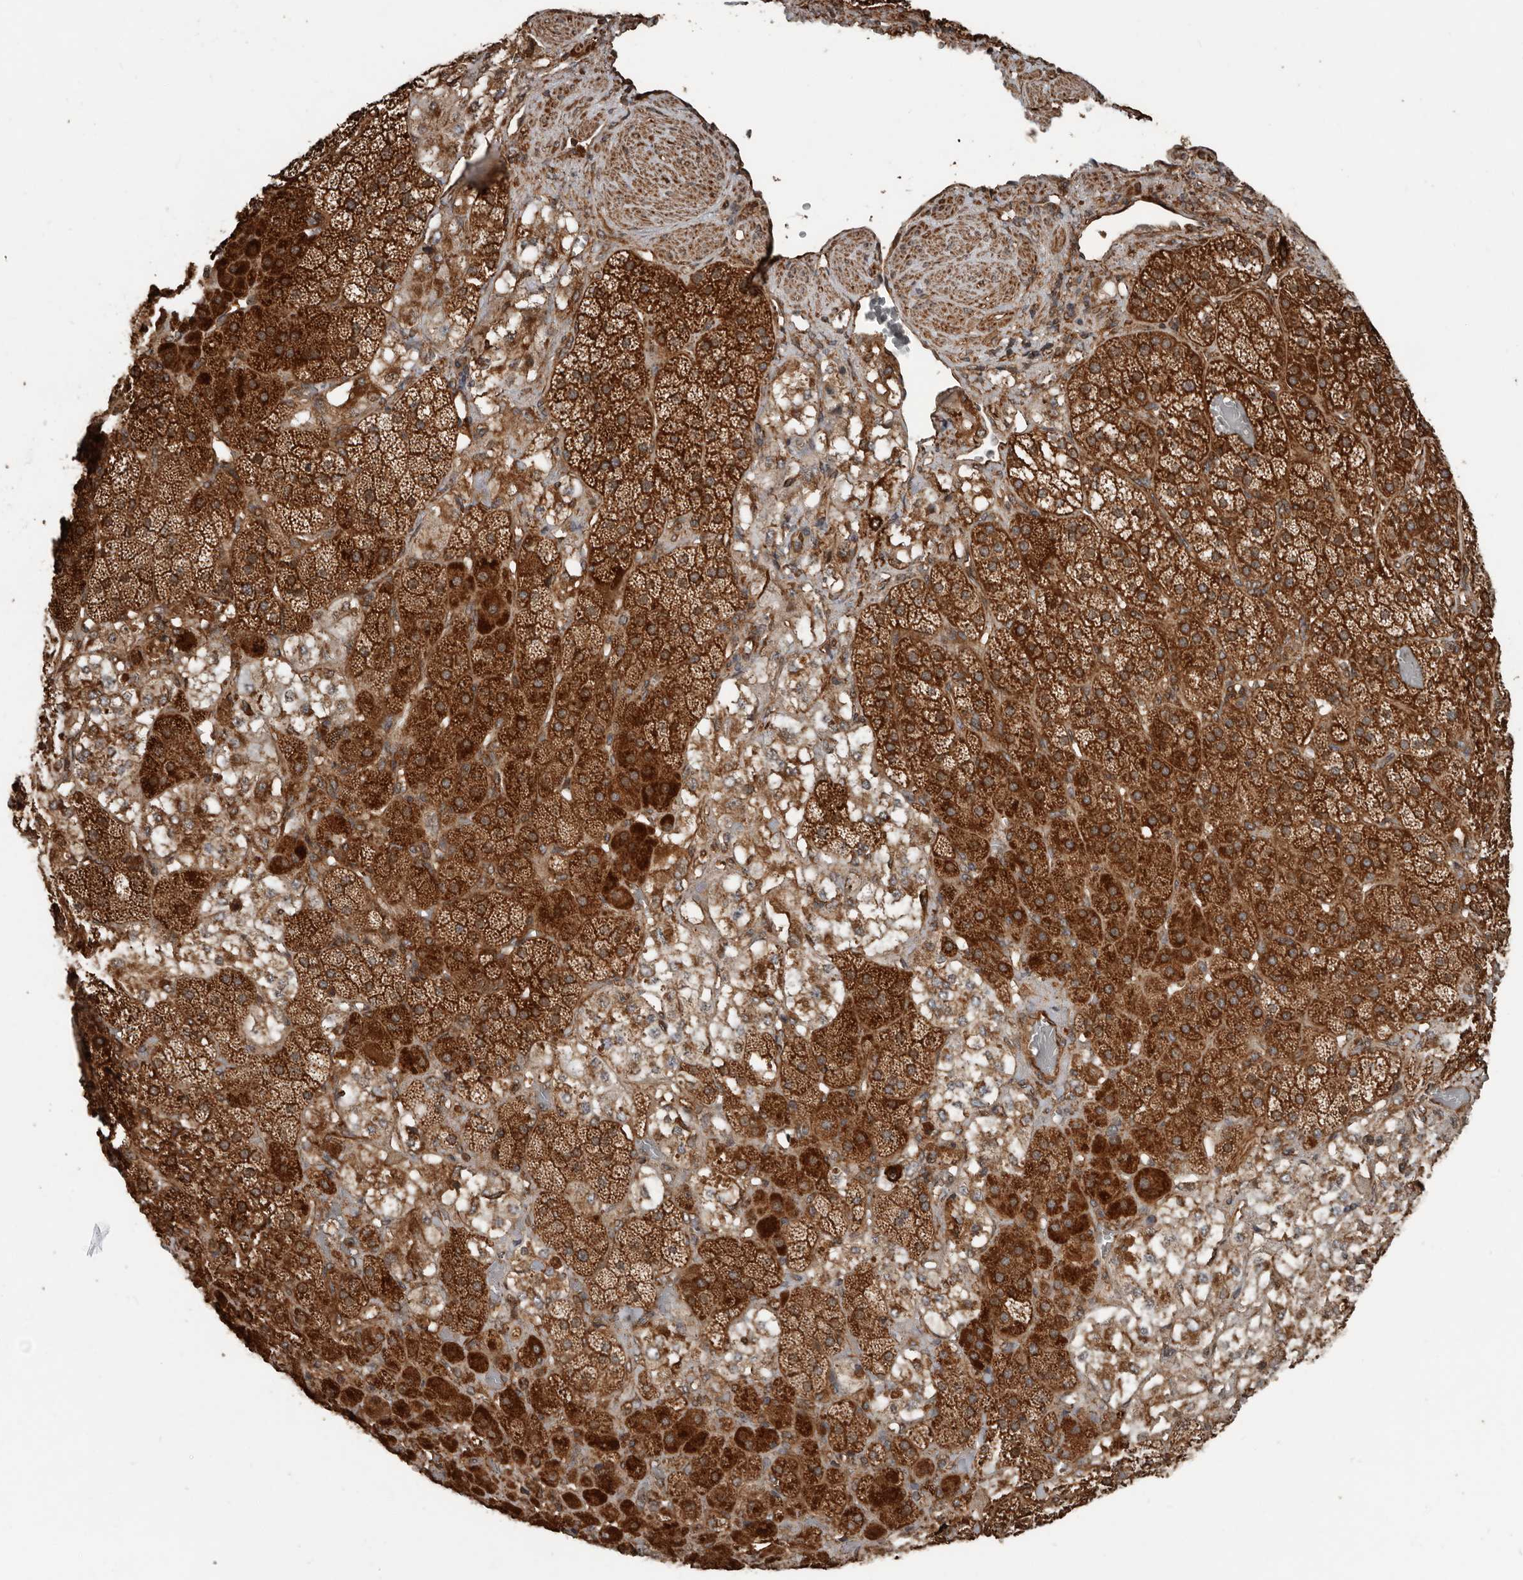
{"staining": {"intensity": "strong", "quantity": ">75%", "location": "cytoplasmic/membranous"}, "tissue": "adrenal gland", "cell_type": "Glandular cells", "image_type": "normal", "snomed": [{"axis": "morphology", "description": "Normal tissue, NOS"}, {"axis": "topography", "description": "Adrenal gland"}], "caption": "Immunohistochemical staining of unremarkable human adrenal gland reveals >75% levels of strong cytoplasmic/membranous protein positivity in approximately >75% of glandular cells. The staining was performed using DAB (3,3'-diaminobenzidine), with brown indicating positive protein expression. Nuclei are stained blue with hematoxylin.", "gene": "YOD1", "patient": {"sex": "male", "age": 57}}